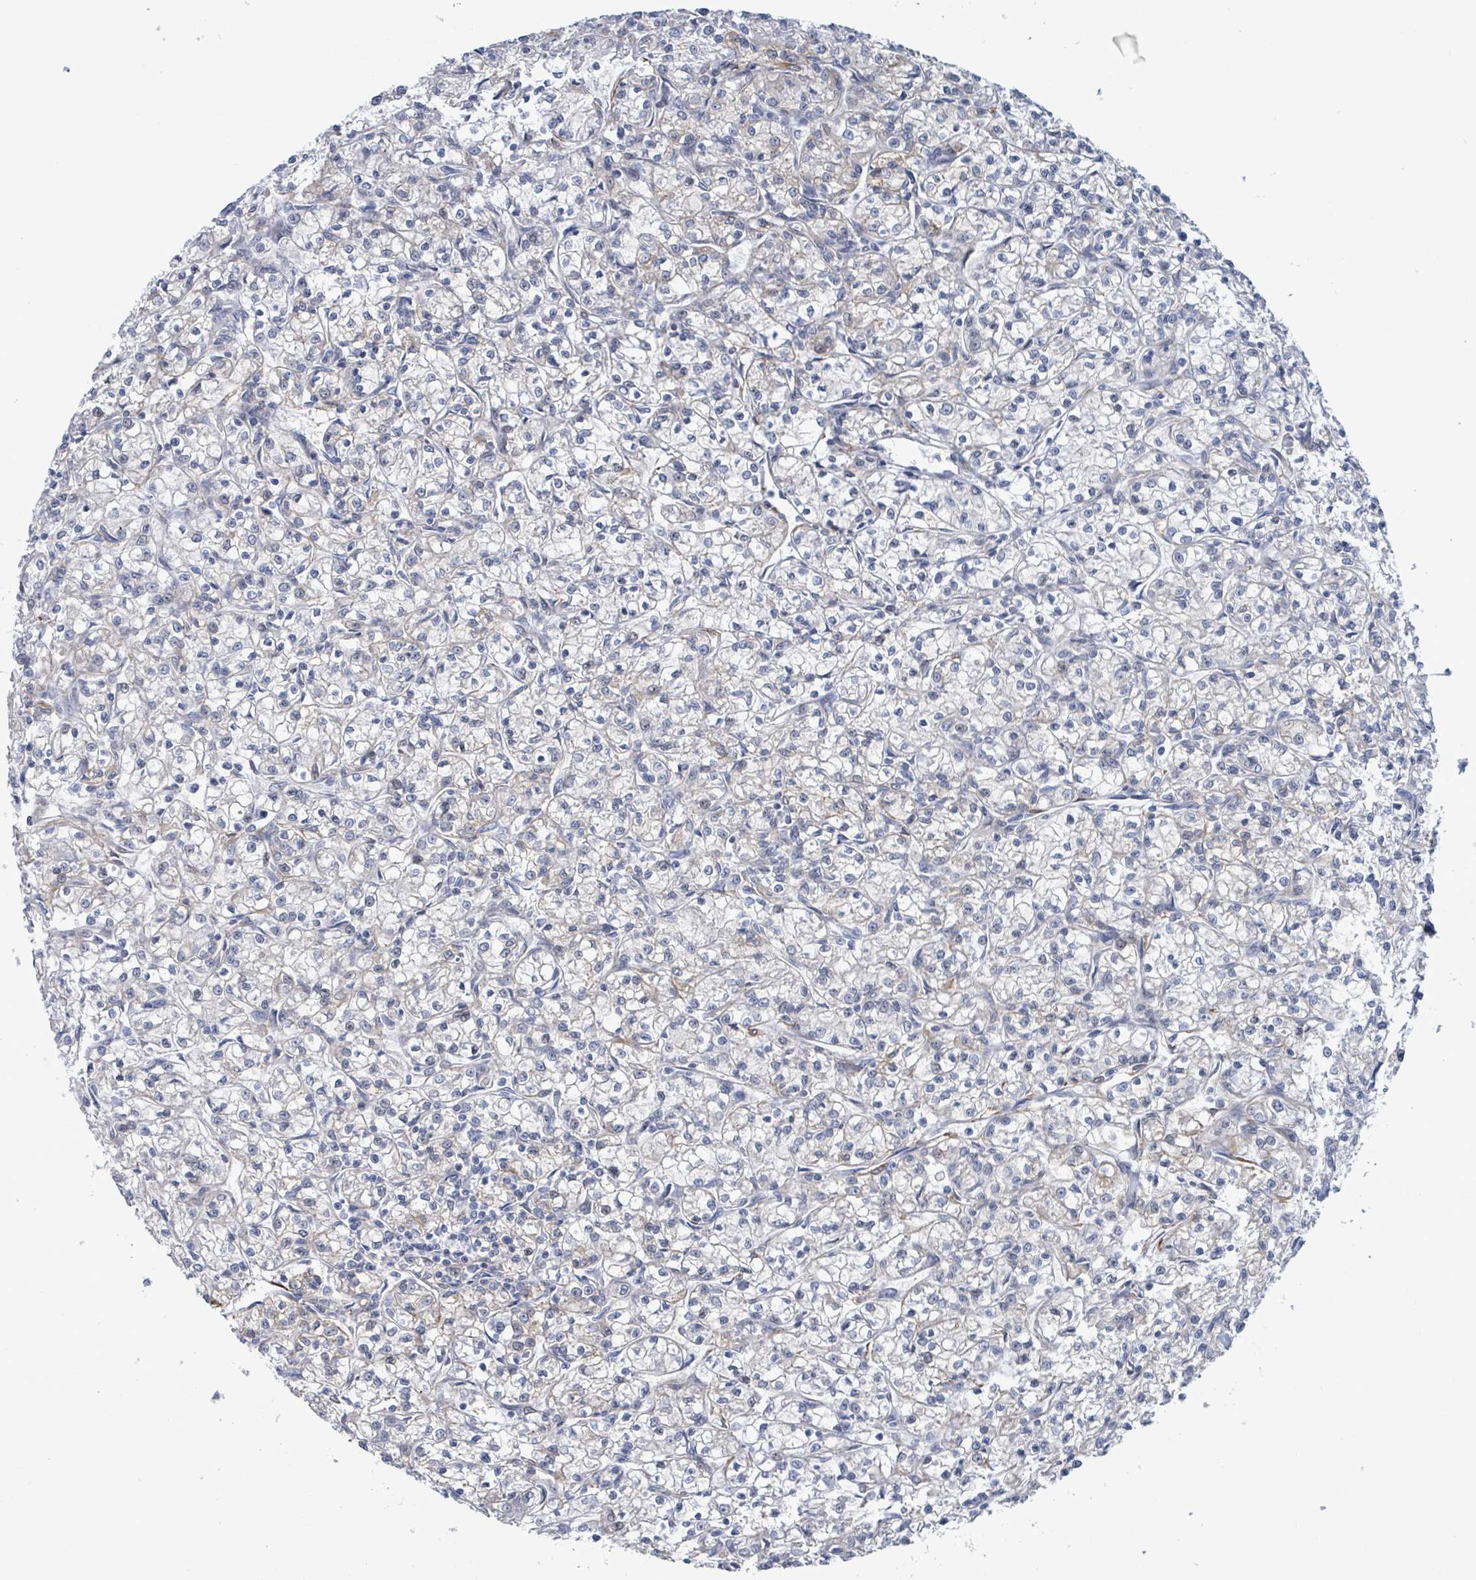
{"staining": {"intensity": "negative", "quantity": "none", "location": "none"}, "tissue": "renal cancer", "cell_type": "Tumor cells", "image_type": "cancer", "snomed": [{"axis": "morphology", "description": "Adenocarcinoma, NOS"}, {"axis": "topography", "description": "Kidney"}], "caption": "DAB immunohistochemical staining of adenocarcinoma (renal) shows no significant positivity in tumor cells. The staining is performed using DAB brown chromogen with nuclei counter-stained in using hematoxylin.", "gene": "DMRTC1B", "patient": {"sex": "female", "age": 59}}